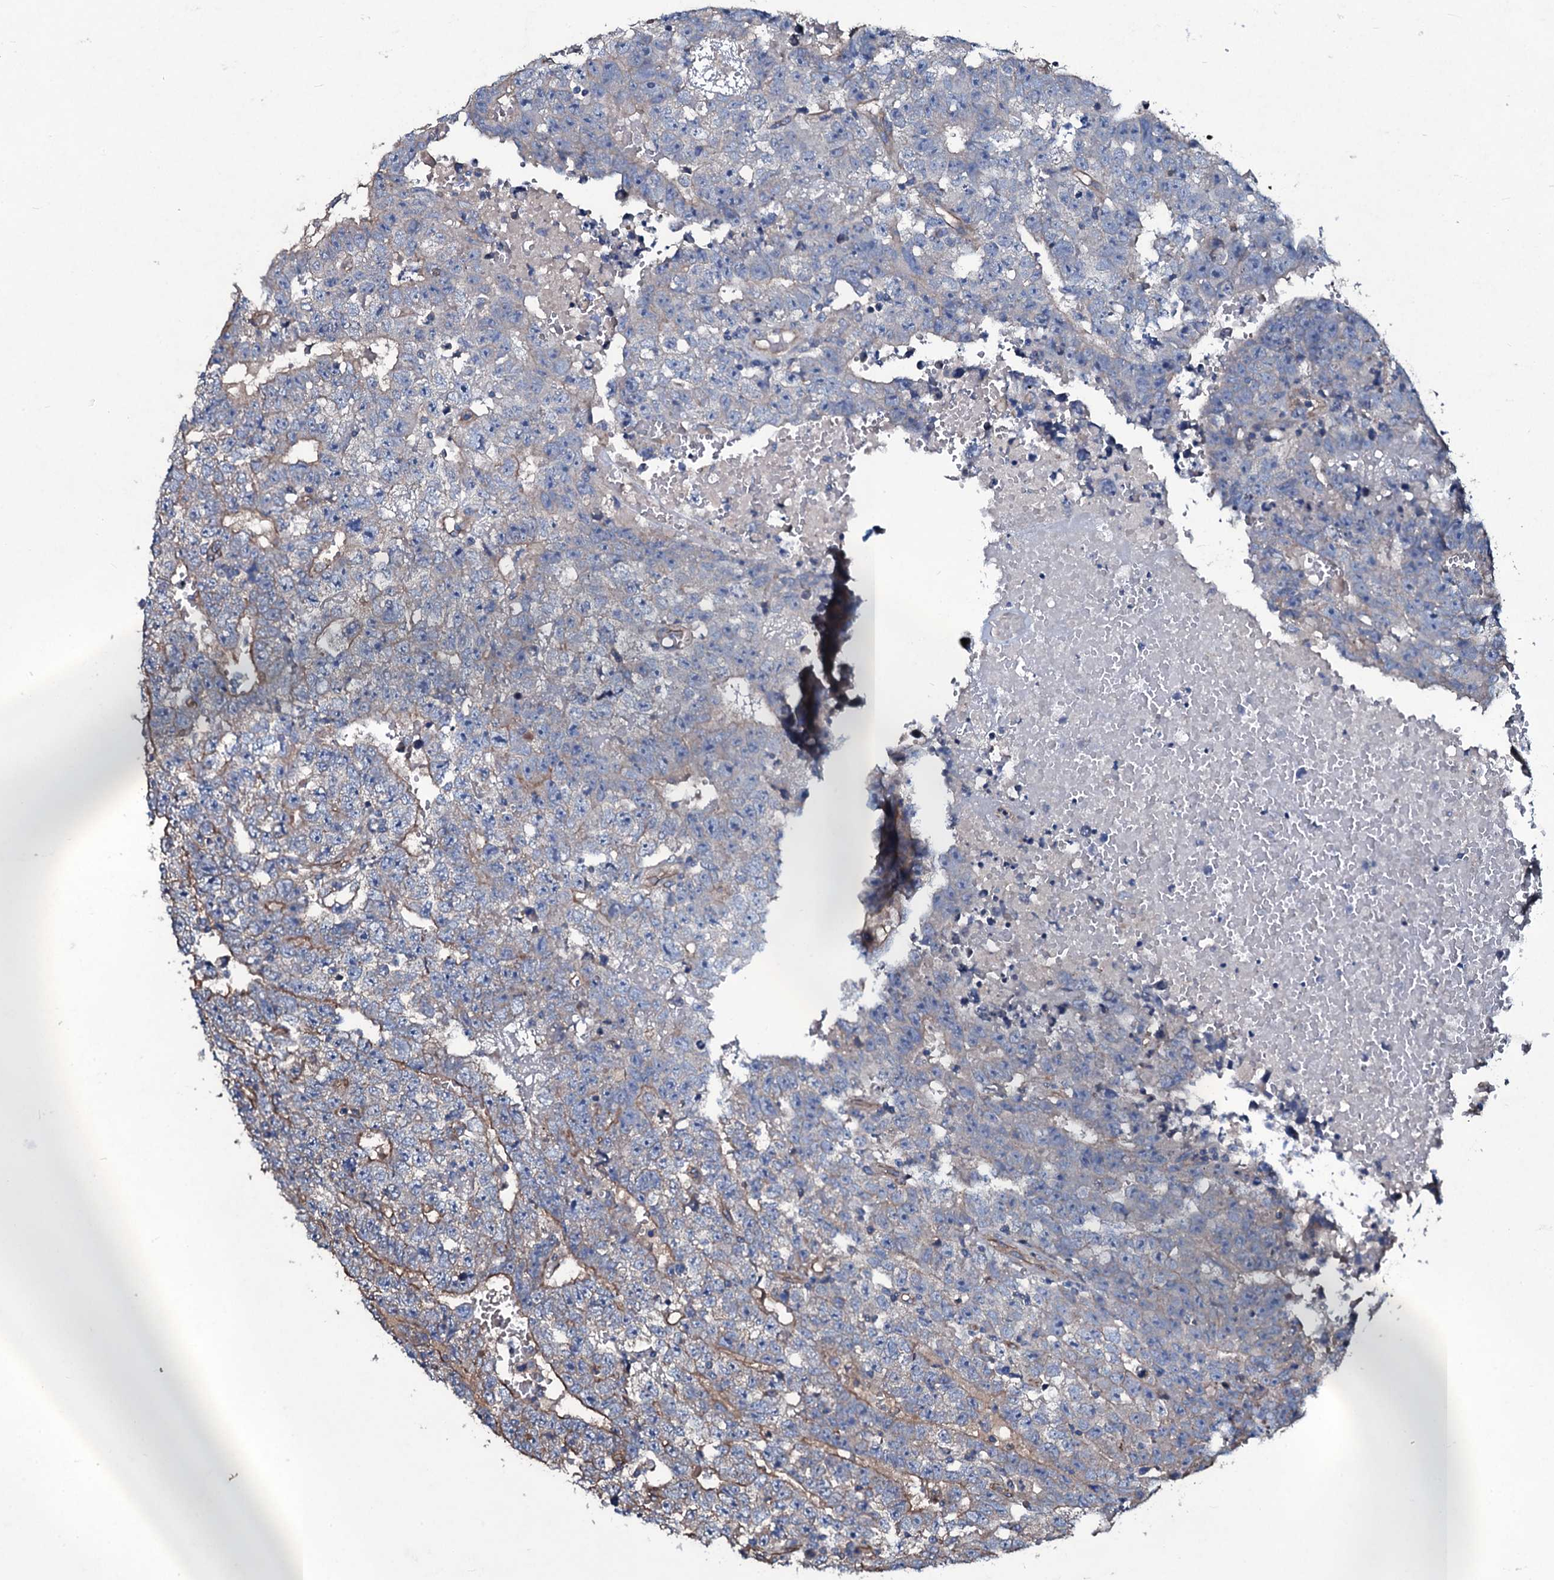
{"staining": {"intensity": "weak", "quantity": "<25%", "location": "cytoplasmic/membranous"}, "tissue": "testis cancer", "cell_type": "Tumor cells", "image_type": "cancer", "snomed": [{"axis": "morphology", "description": "Carcinoma, Embryonal, NOS"}, {"axis": "topography", "description": "Testis"}], "caption": "This is a micrograph of immunohistochemistry staining of embryonal carcinoma (testis), which shows no staining in tumor cells.", "gene": "DMAC2", "patient": {"sex": "male", "age": 25}}